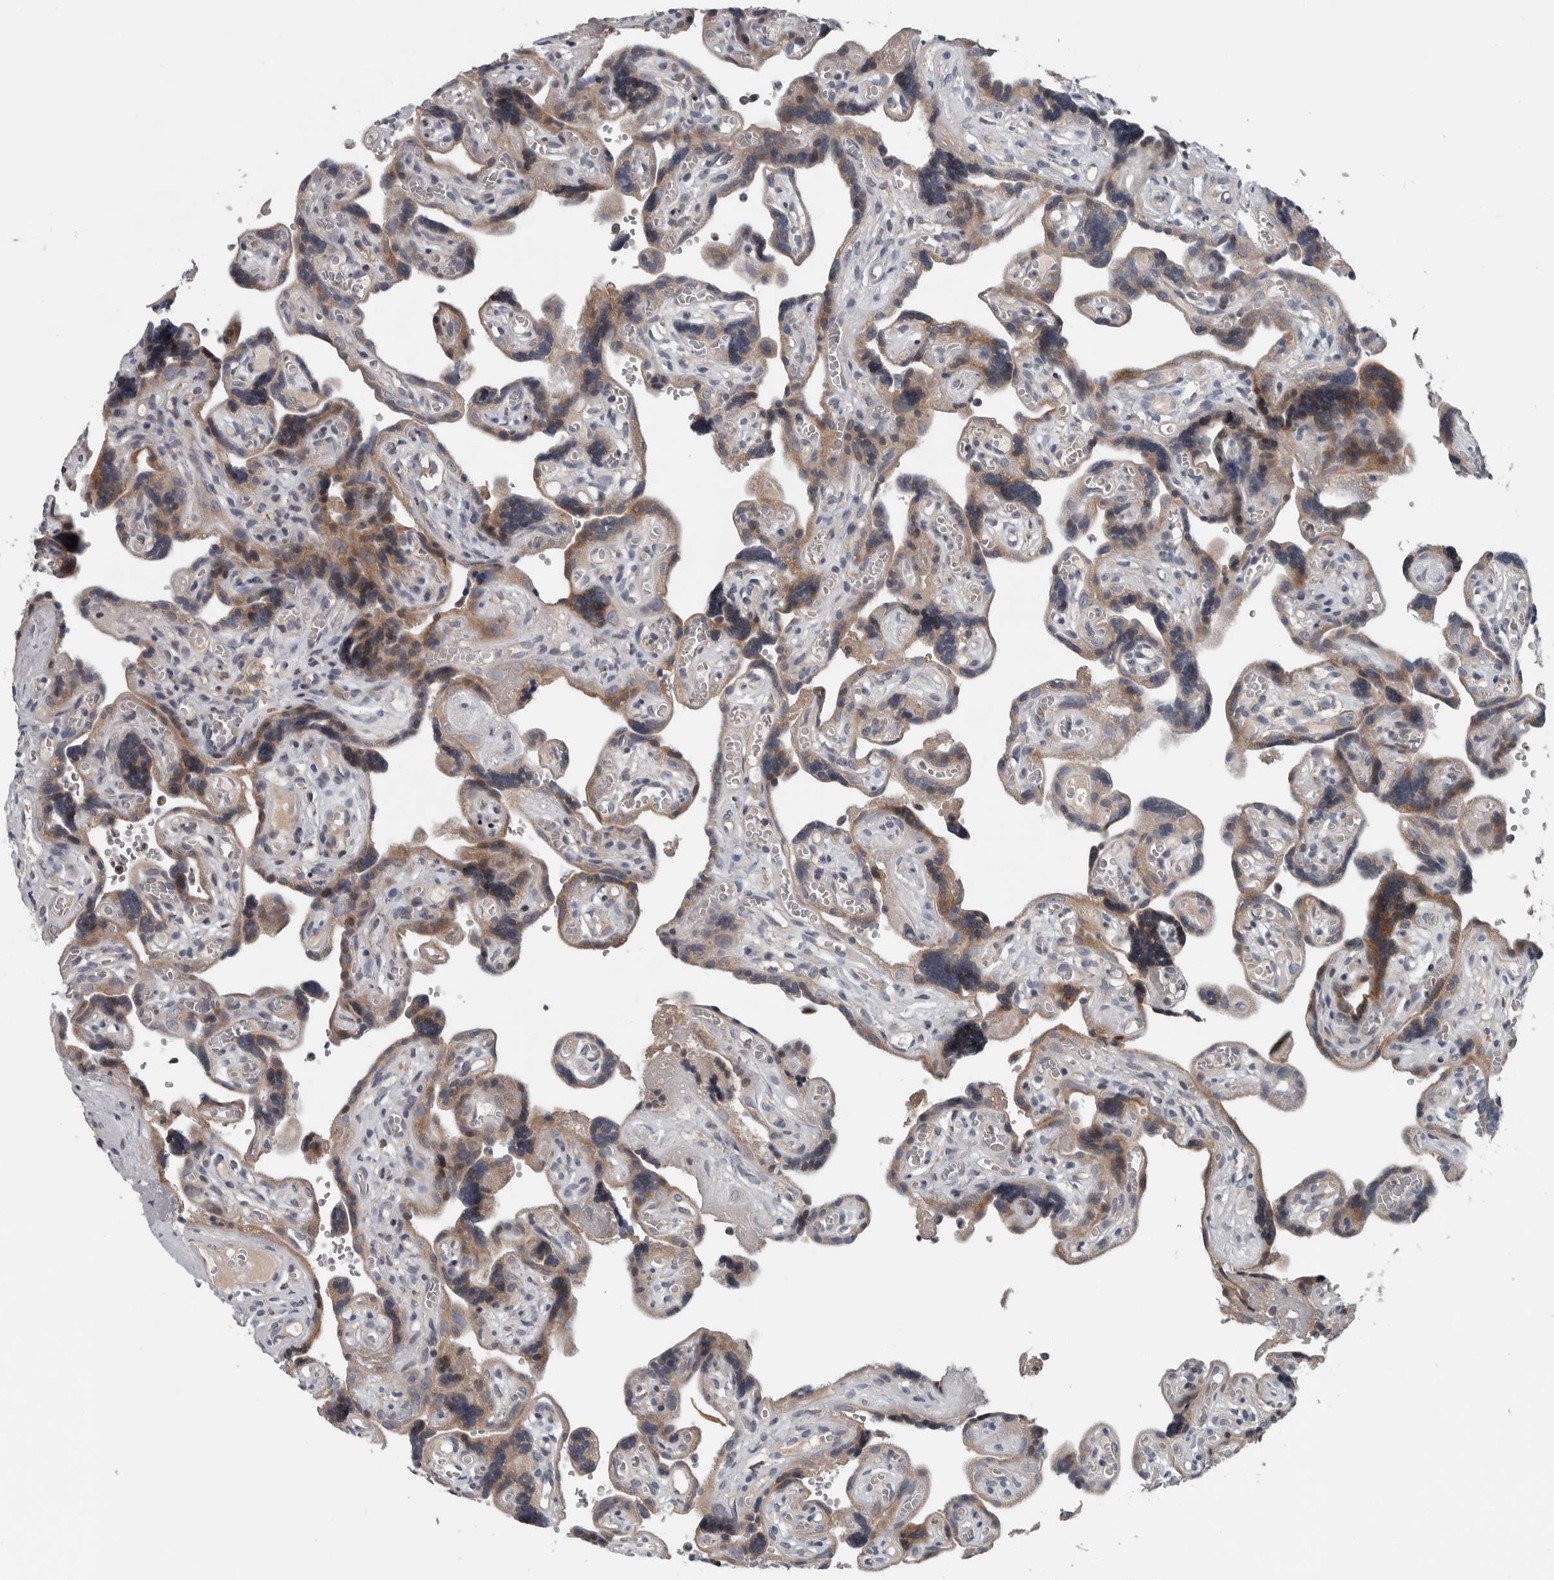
{"staining": {"intensity": "moderate", "quantity": ">75%", "location": "cytoplasmic/membranous"}, "tissue": "placenta", "cell_type": "Trophoblastic cells", "image_type": "normal", "snomed": [{"axis": "morphology", "description": "Normal tissue, NOS"}, {"axis": "topography", "description": "Placenta"}], "caption": "Placenta stained for a protein (brown) demonstrates moderate cytoplasmic/membranous positive positivity in about >75% of trophoblastic cells.", "gene": "TMEM199", "patient": {"sex": "female", "age": 30}}